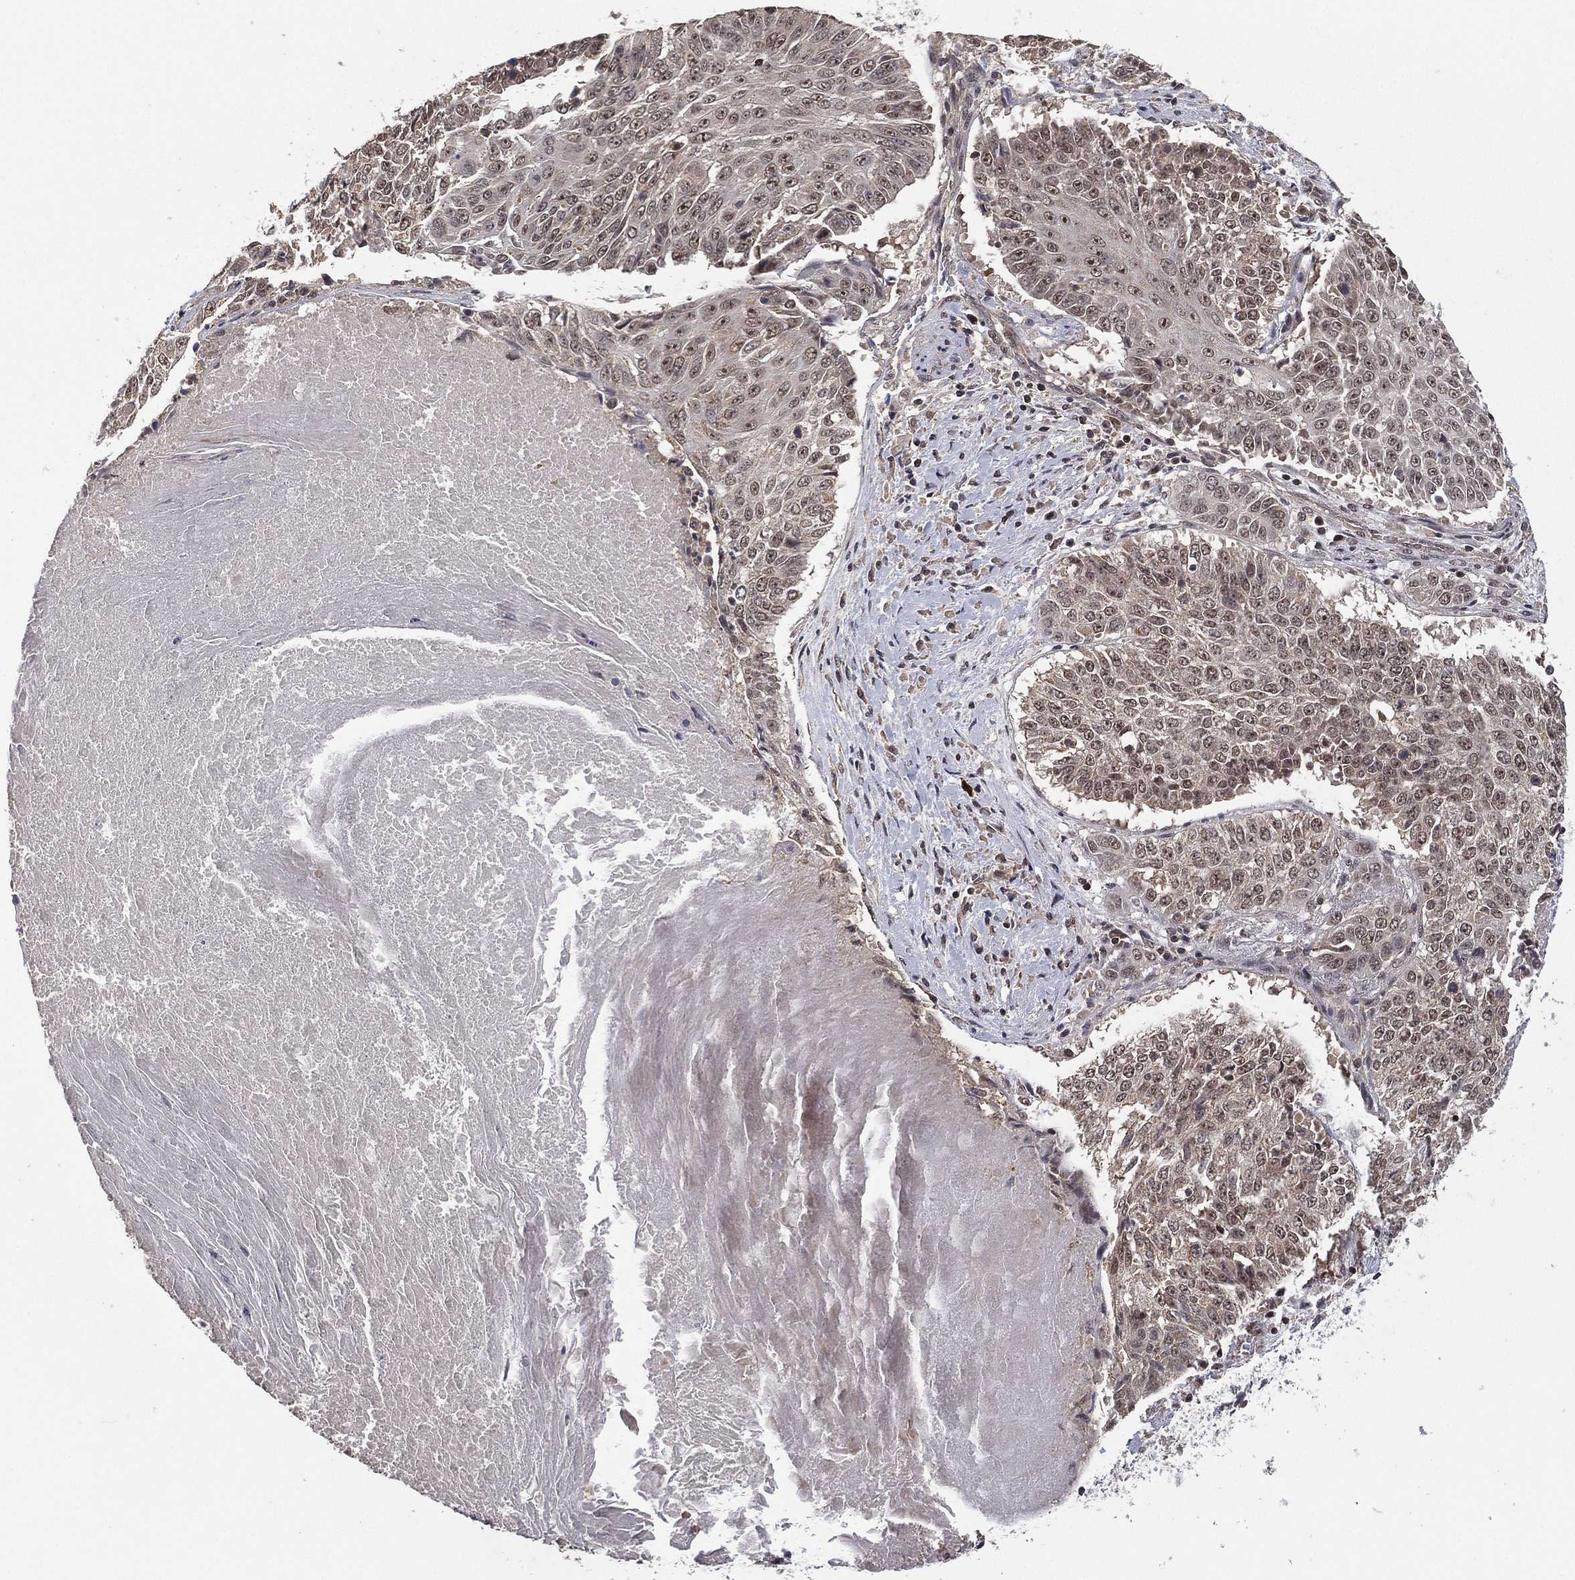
{"staining": {"intensity": "negative", "quantity": "none", "location": "none"}, "tissue": "lung cancer", "cell_type": "Tumor cells", "image_type": "cancer", "snomed": [{"axis": "morphology", "description": "Squamous cell carcinoma, NOS"}, {"axis": "topography", "description": "Lung"}], "caption": "Tumor cells are negative for brown protein staining in lung cancer (squamous cell carcinoma).", "gene": "NELFCD", "patient": {"sex": "male", "age": 64}}